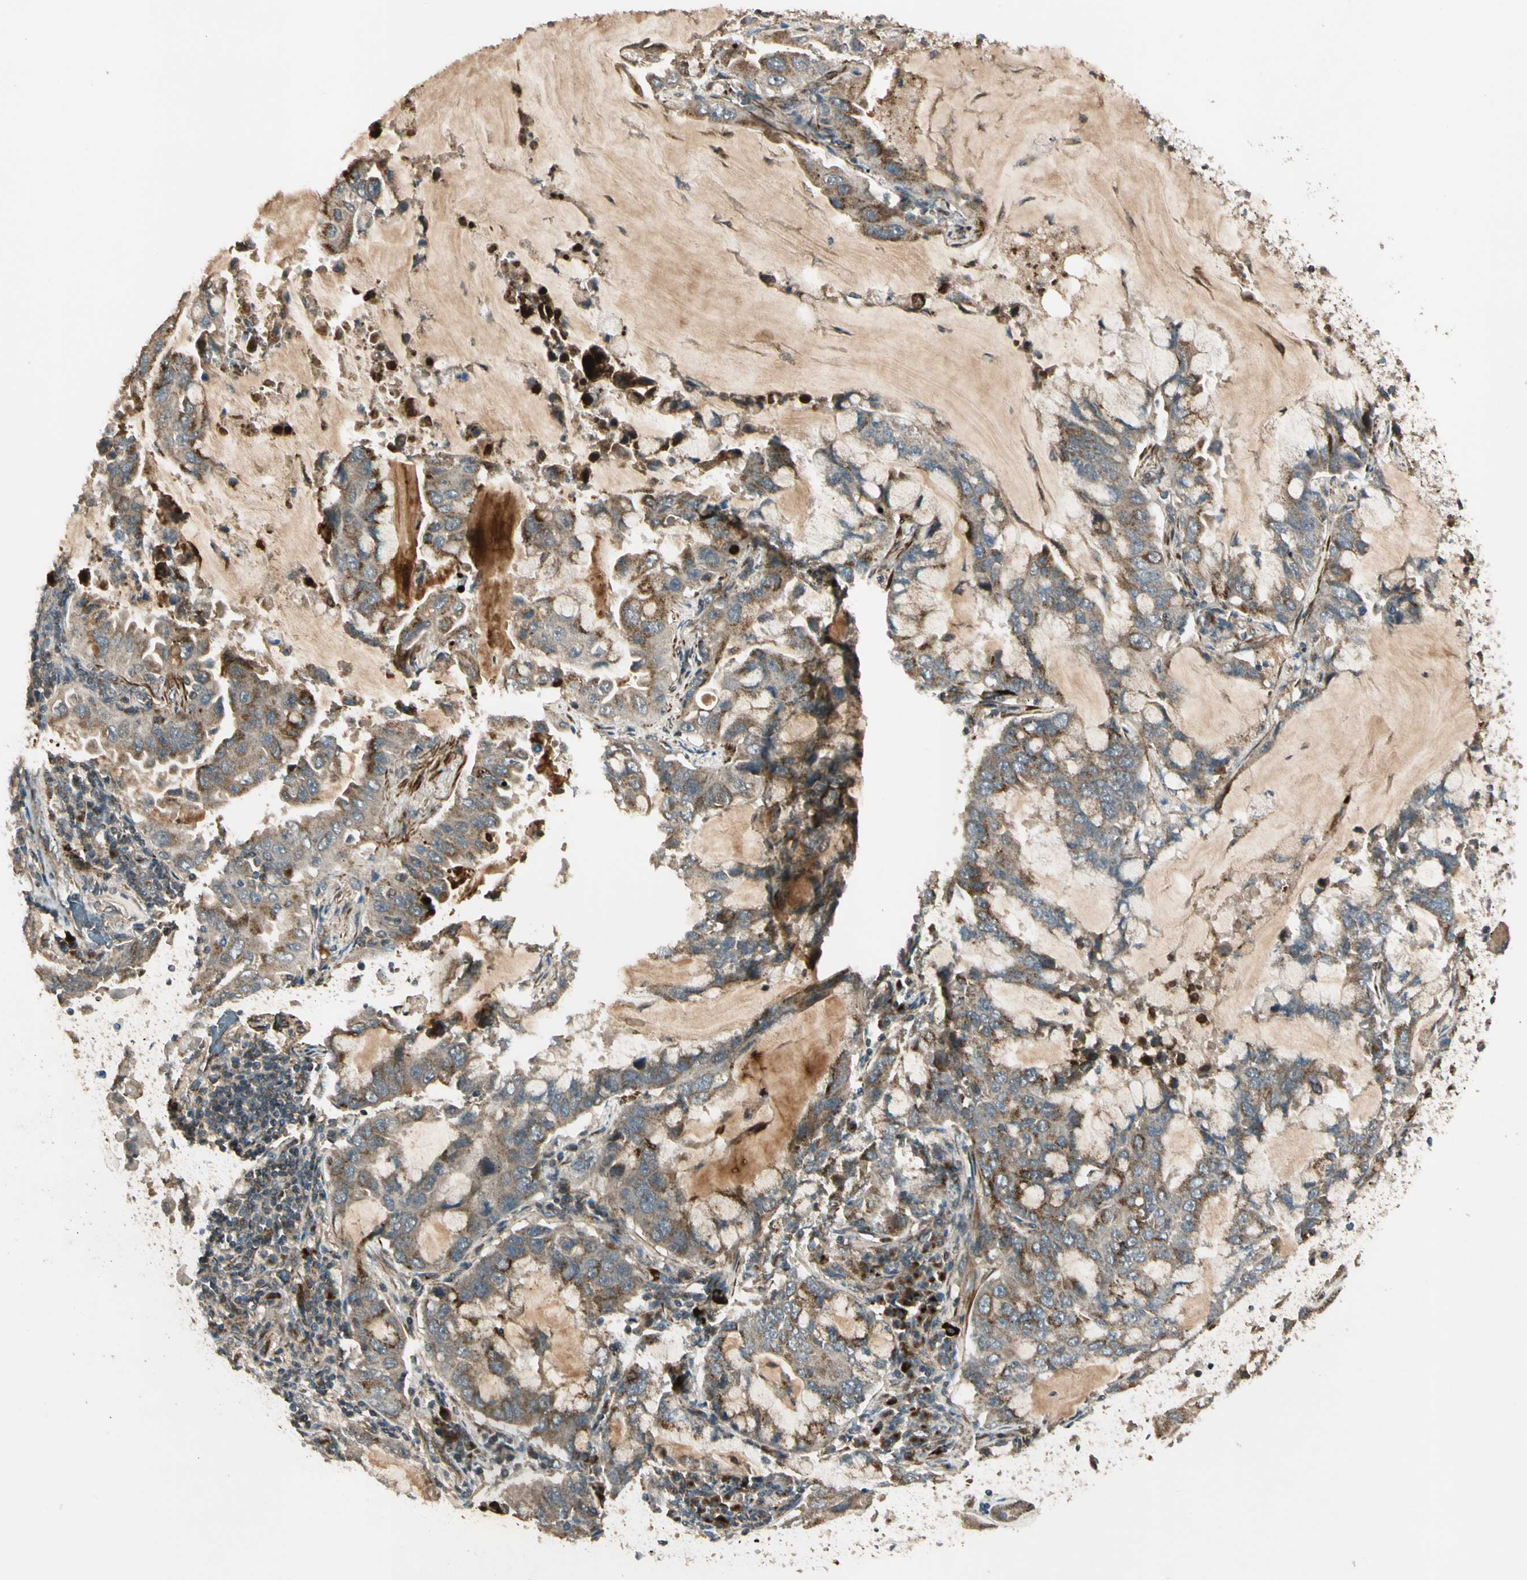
{"staining": {"intensity": "moderate", "quantity": ">75%", "location": "cytoplasmic/membranous"}, "tissue": "lung cancer", "cell_type": "Tumor cells", "image_type": "cancer", "snomed": [{"axis": "morphology", "description": "Adenocarcinoma, NOS"}, {"axis": "topography", "description": "Lung"}], "caption": "A medium amount of moderate cytoplasmic/membranous expression is identified in about >75% of tumor cells in lung cancer tissue.", "gene": "GCK", "patient": {"sex": "male", "age": 64}}